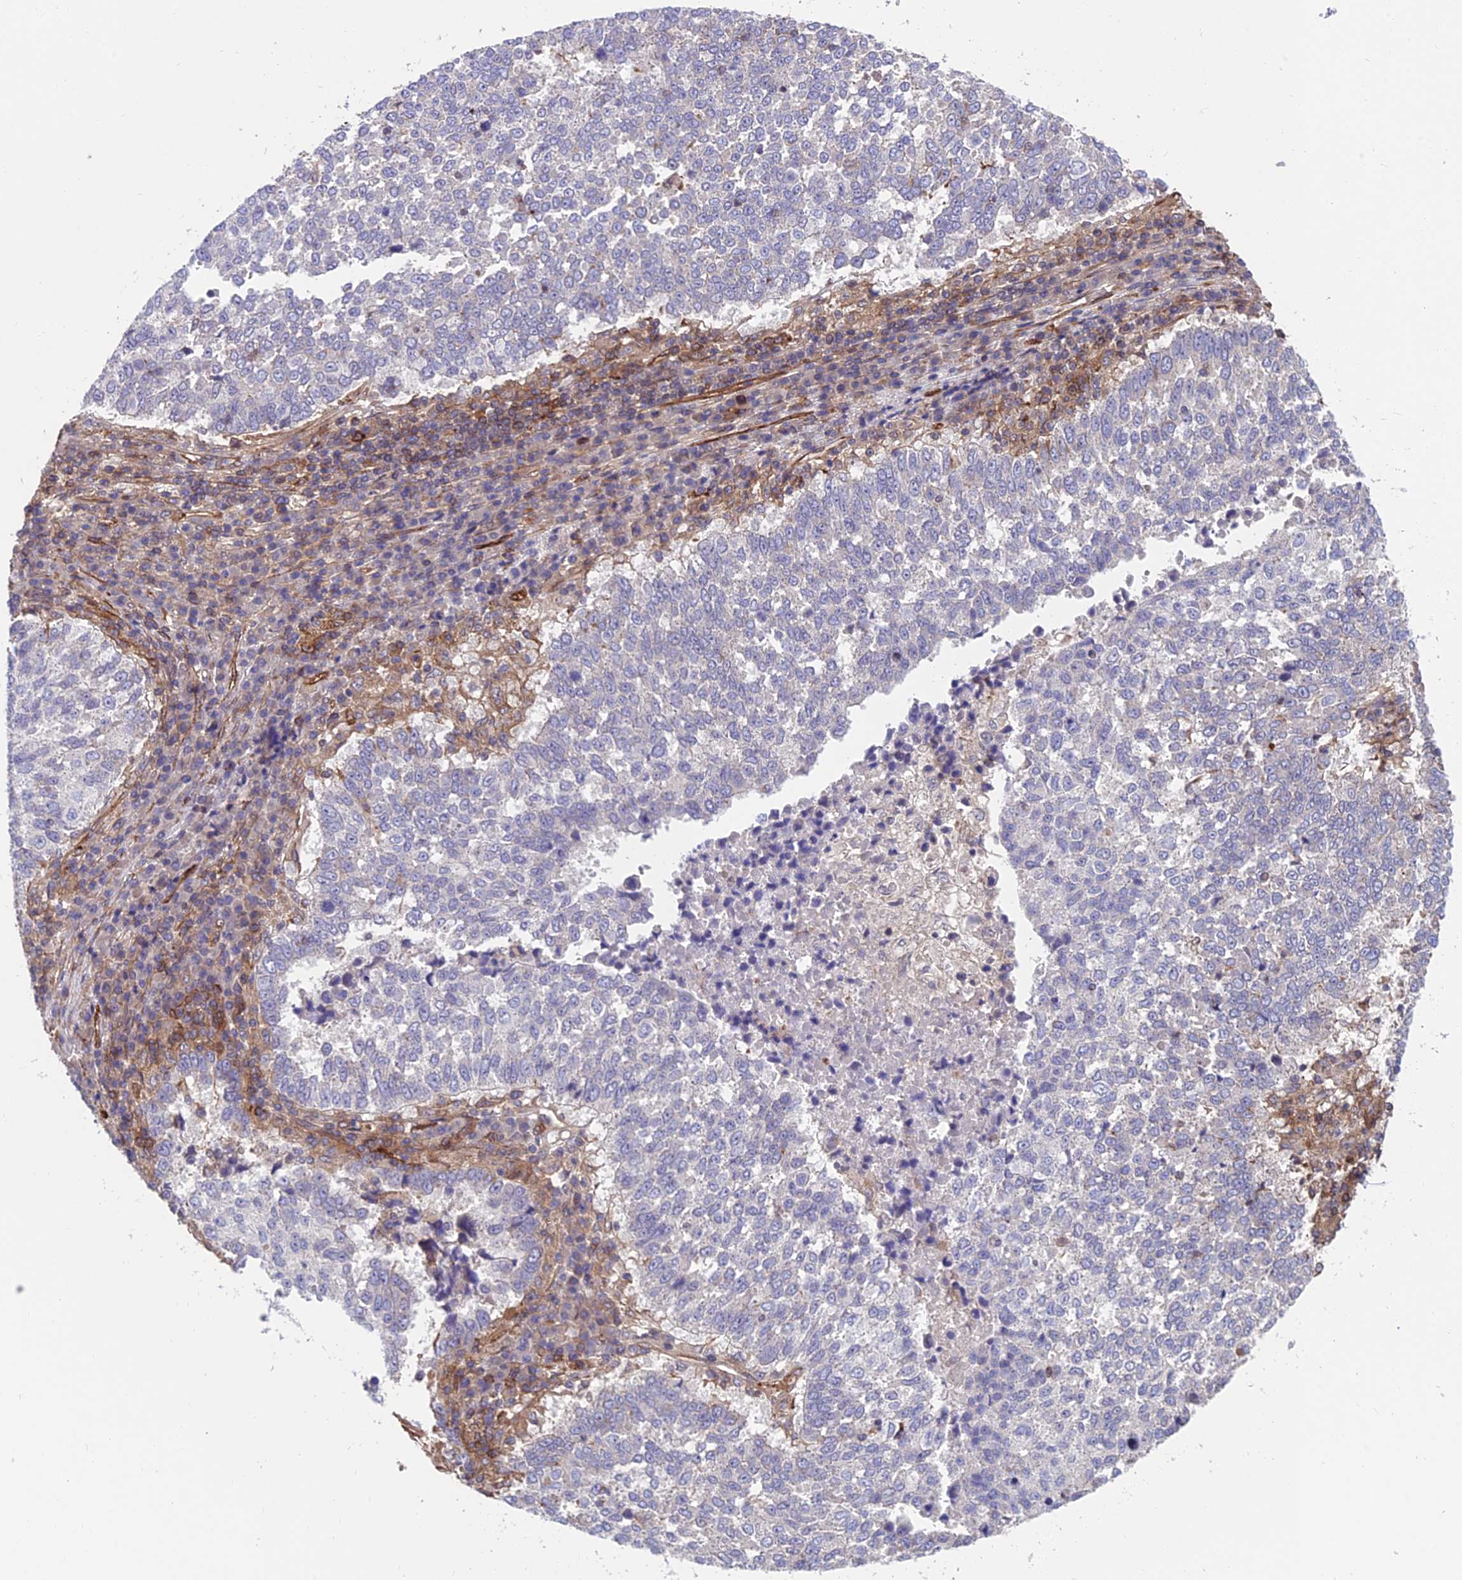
{"staining": {"intensity": "negative", "quantity": "none", "location": "none"}, "tissue": "lung cancer", "cell_type": "Tumor cells", "image_type": "cancer", "snomed": [{"axis": "morphology", "description": "Squamous cell carcinoma, NOS"}, {"axis": "topography", "description": "Lung"}], "caption": "Tumor cells show no significant protein positivity in lung cancer (squamous cell carcinoma).", "gene": "RTN4RL1", "patient": {"sex": "male", "age": 73}}